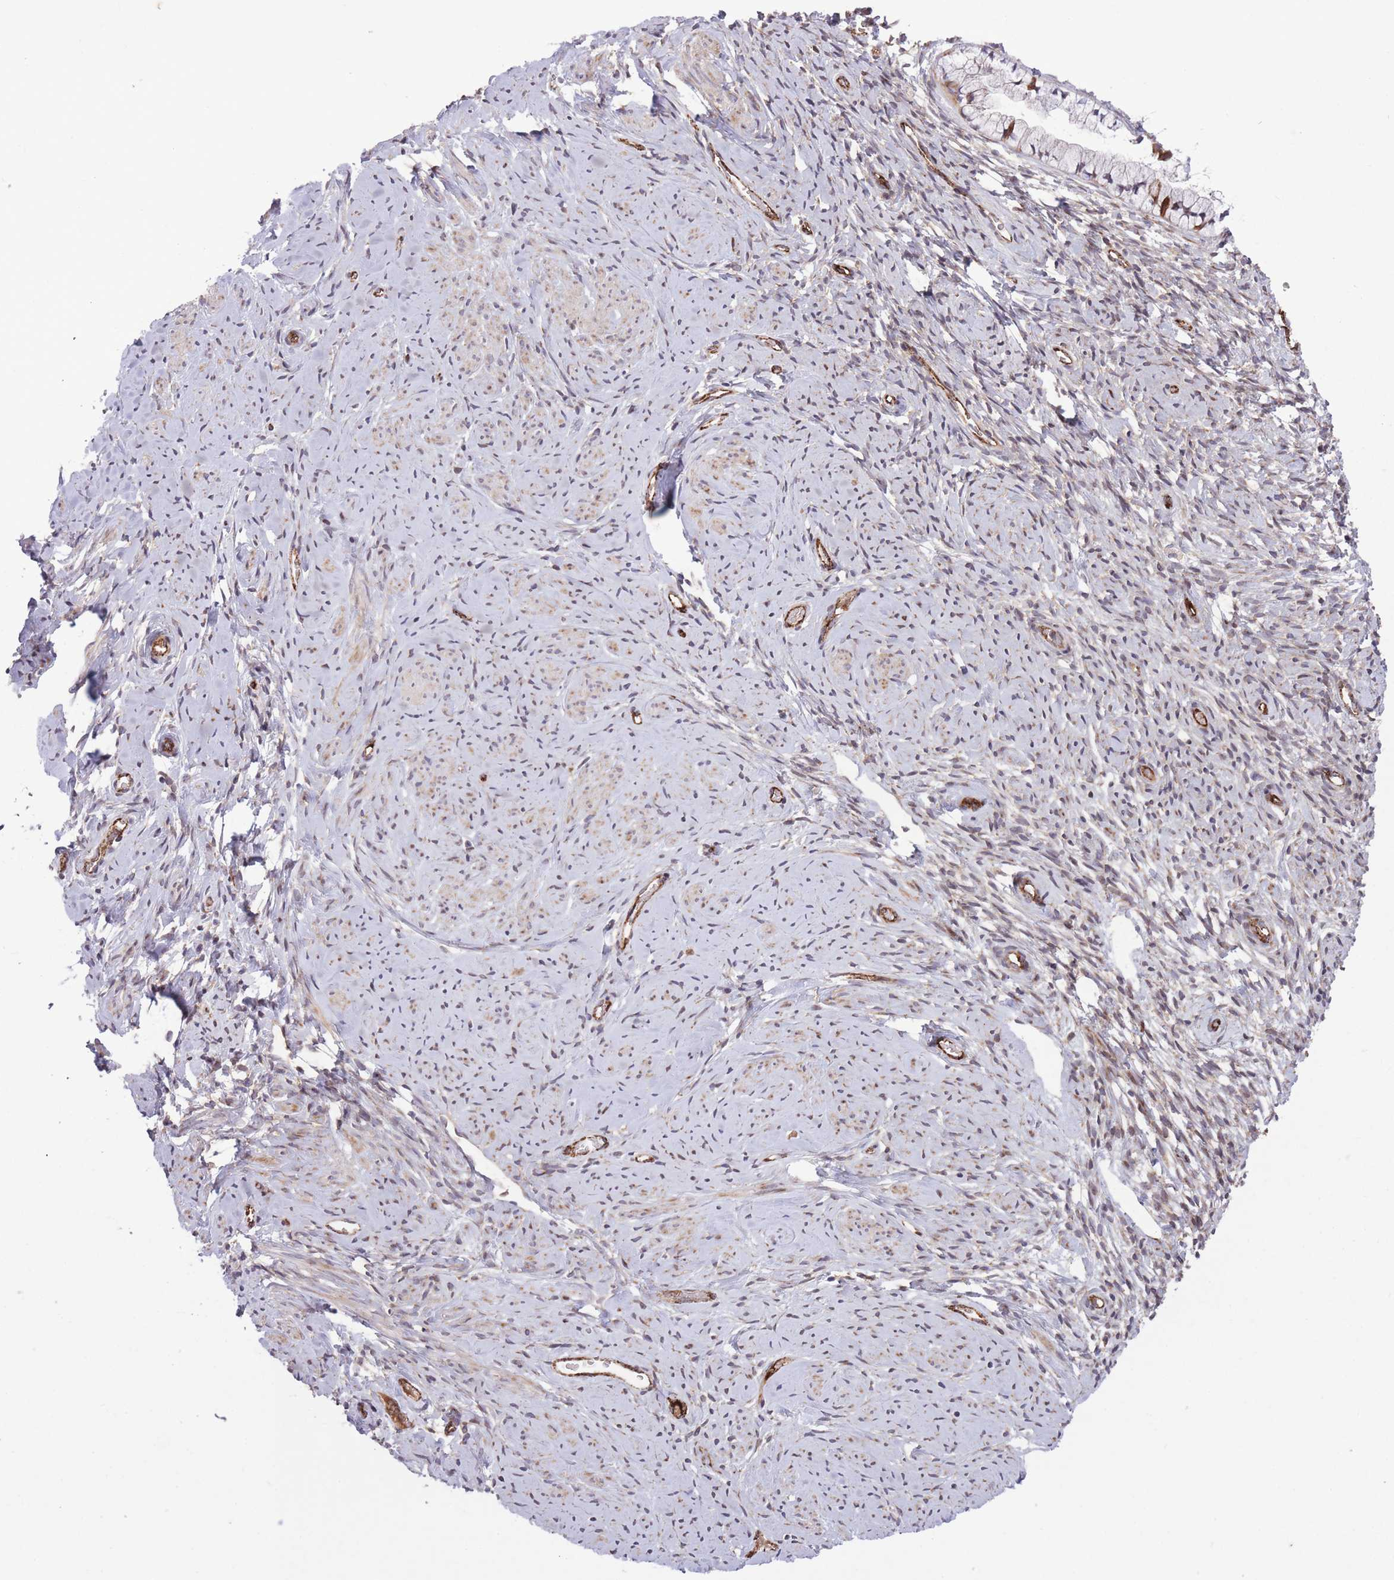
{"staining": {"intensity": "moderate", "quantity": "<25%", "location": "cytoplasmic/membranous"}, "tissue": "cervix", "cell_type": "Glandular cells", "image_type": "normal", "snomed": [{"axis": "morphology", "description": "Normal tissue, NOS"}, {"axis": "topography", "description": "Cervix"}], "caption": "Immunohistochemical staining of benign cervix demonstrates moderate cytoplasmic/membranous protein expression in approximately <25% of glandular cells. The protein is shown in brown color, while the nuclei are stained blue.", "gene": "CISH", "patient": {"sex": "female", "age": 76}}